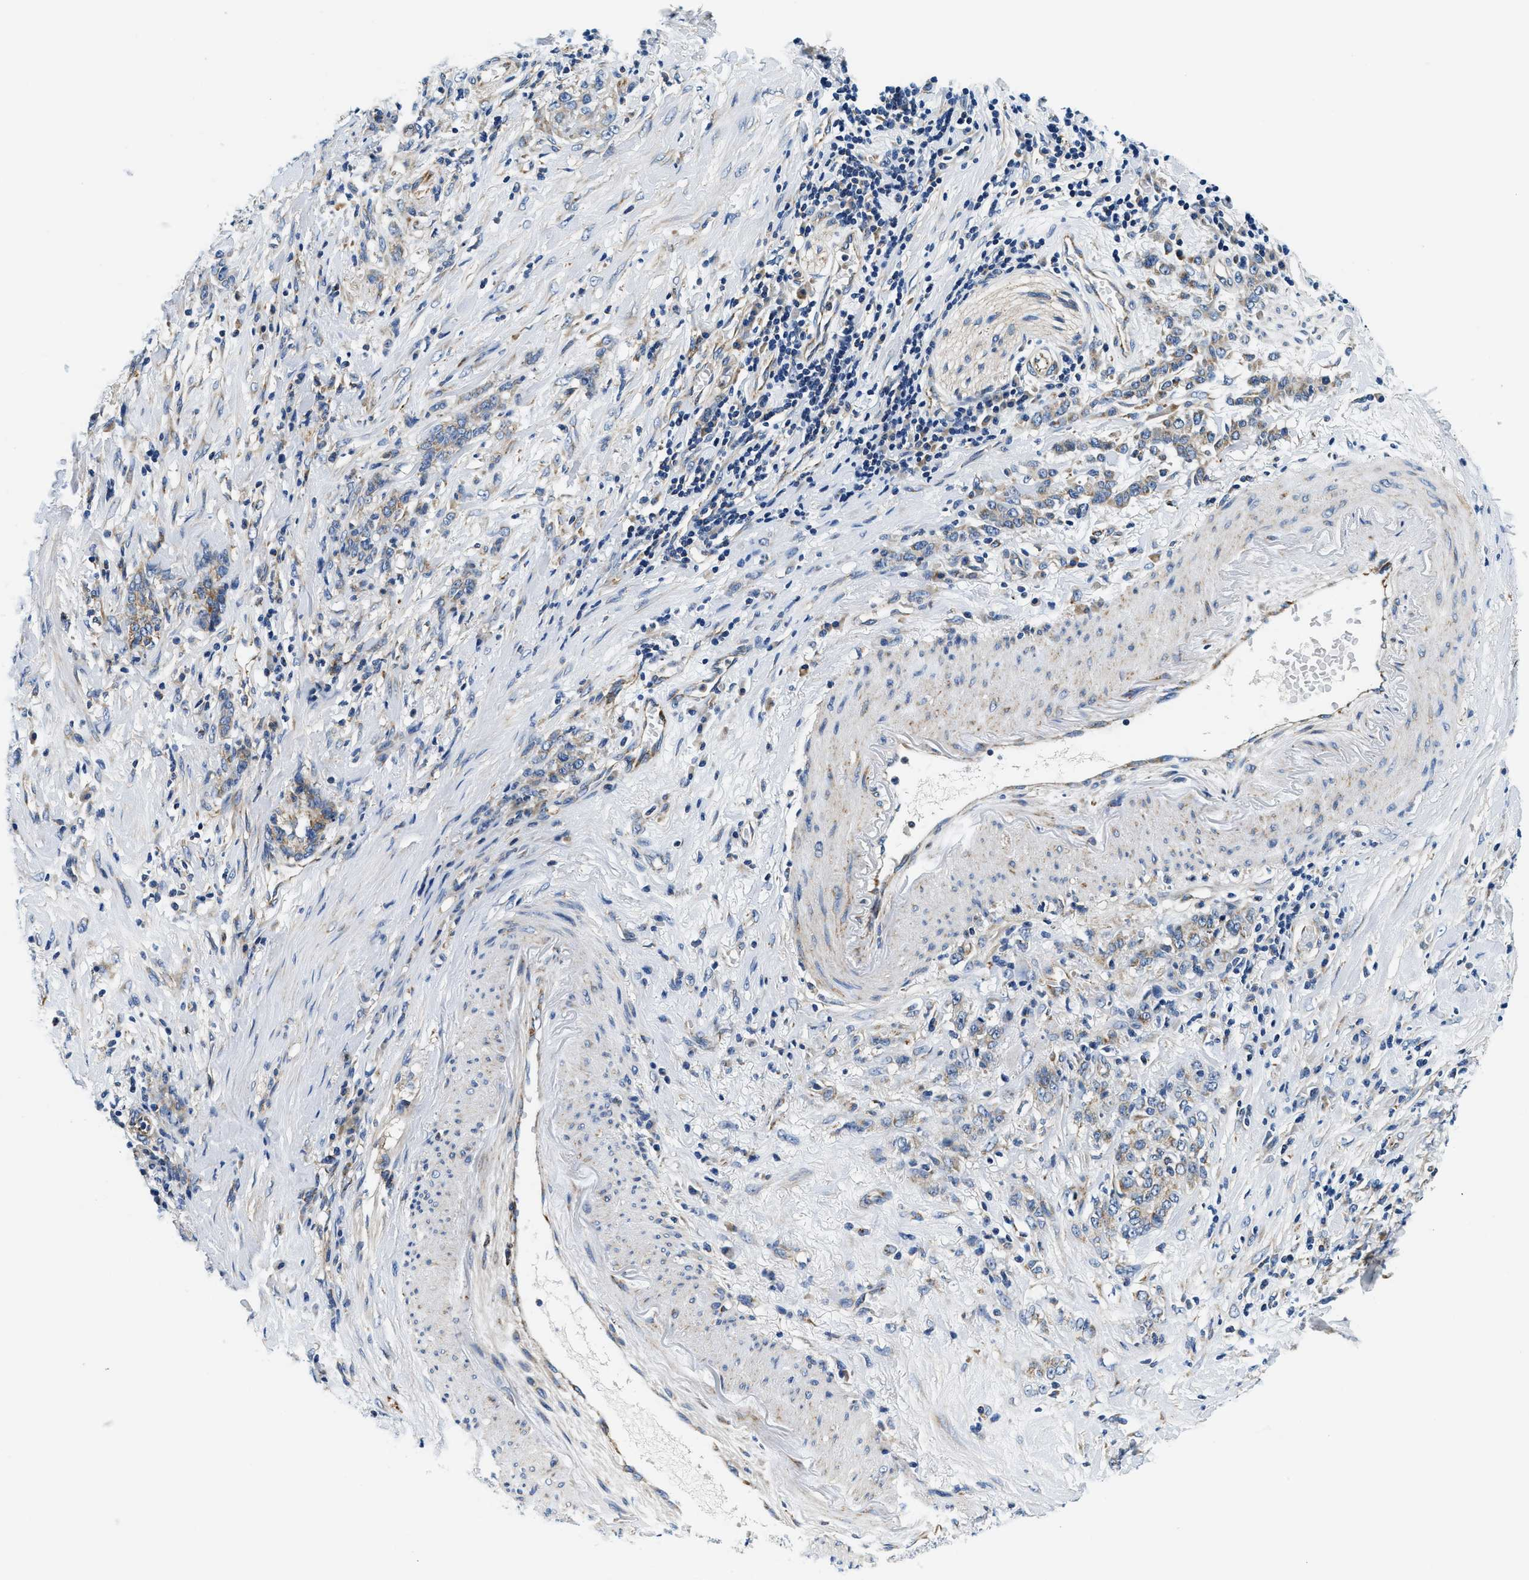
{"staining": {"intensity": "weak", "quantity": "25%-75%", "location": "cytoplasmic/membranous"}, "tissue": "stomach cancer", "cell_type": "Tumor cells", "image_type": "cancer", "snomed": [{"axis": "morphology", "description": "Adenocarcinoma, NOS"}, {"axis": "topography", "description": "Stomach, lower"}], "caption": "Human stomach adenocarcinoma stained with a brown dye shows weak cytoplasmic/membranous positive staining in about 25%-75% of tumor cells.", "gene": "SAMD4B", "patient": {"sex": "male", "age": 88}}